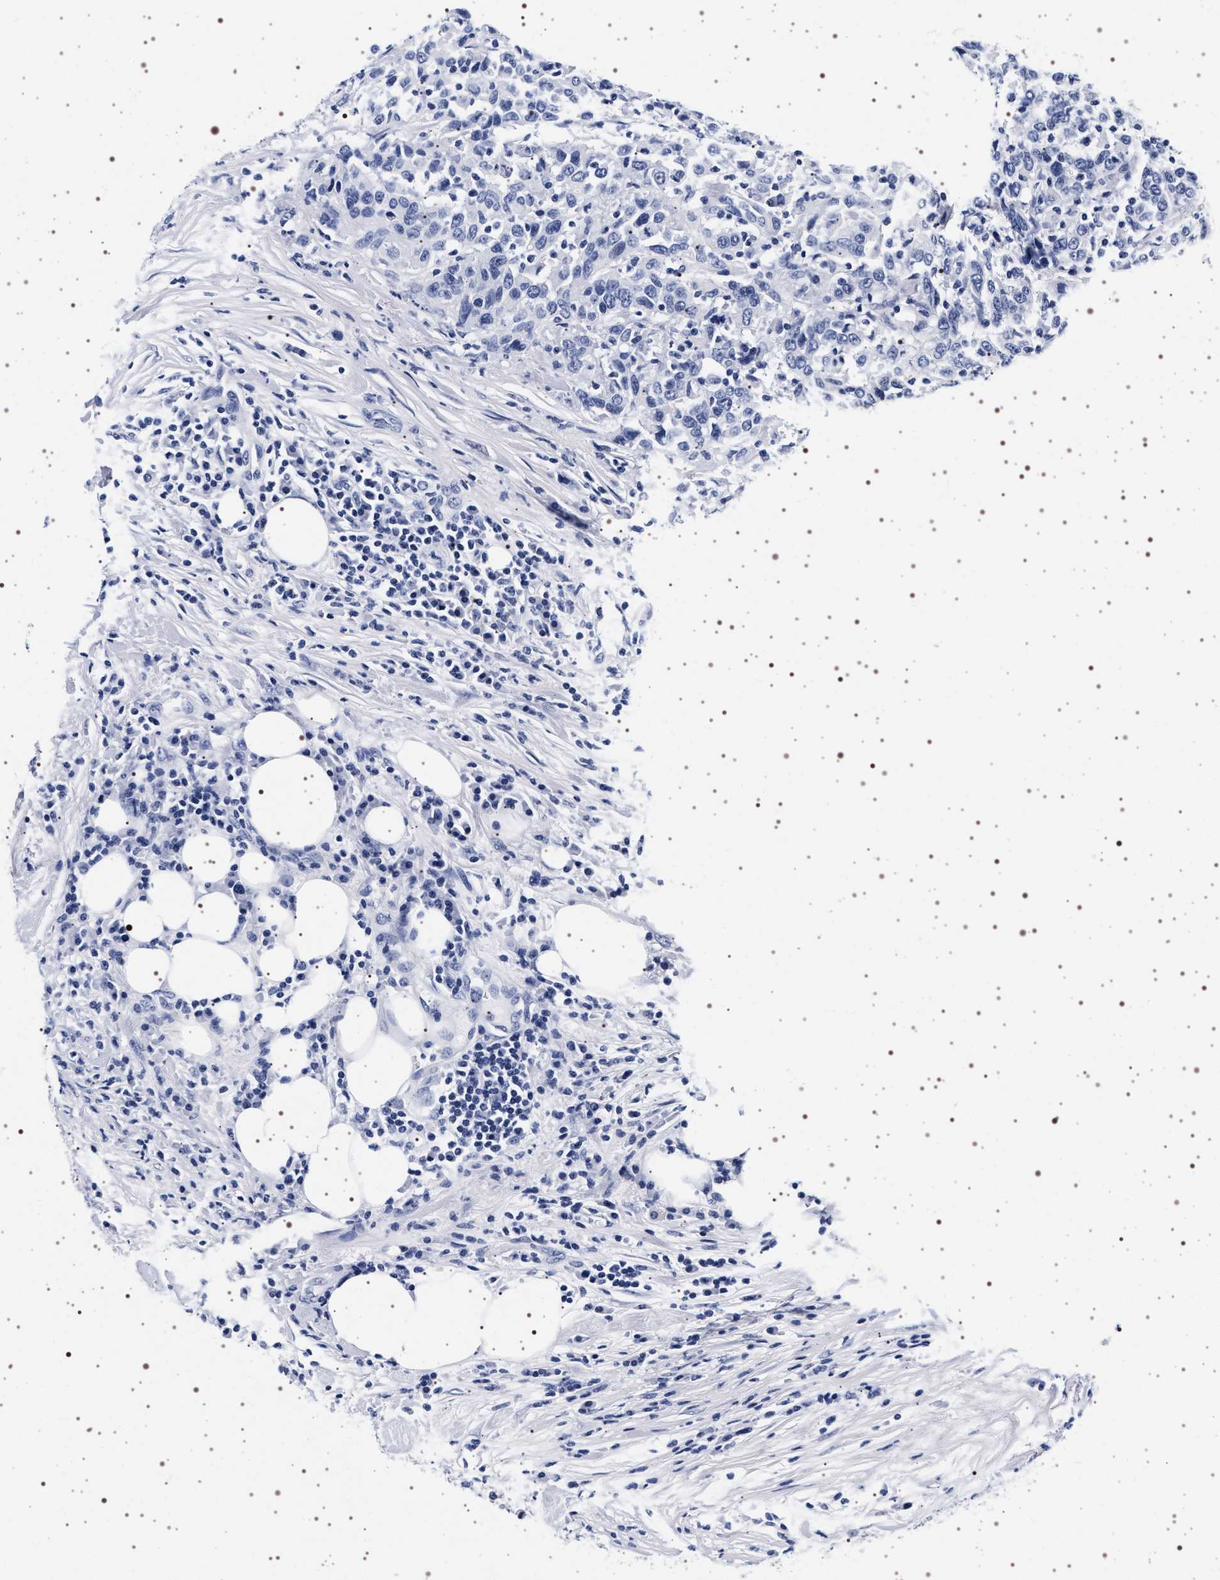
{"staining": {"intensity": "negative", "quantity": "none", "location": "none"}, "tissue": "urothelial cancer", "cell_type": "Tumor cells", "image_type": "cancer", "snomed": [{"axis": "morphology", "description": "Urothelial carcinoma, High grade"}, {"axis": "topography", "description": "Urinary bladder"}], "caption": "Photomicrograph shows no significant protein expression in tumor cells of urothelial cancer. The staining was performed using DAB (3,3'-diaminobenzidine) to visualize the protein expression in brown, while the nuclei were stained in blue with hematoxylin (Magnification: 20x).", "gene": "SYN1", "patient": {"sex": "male", "age": 61}}